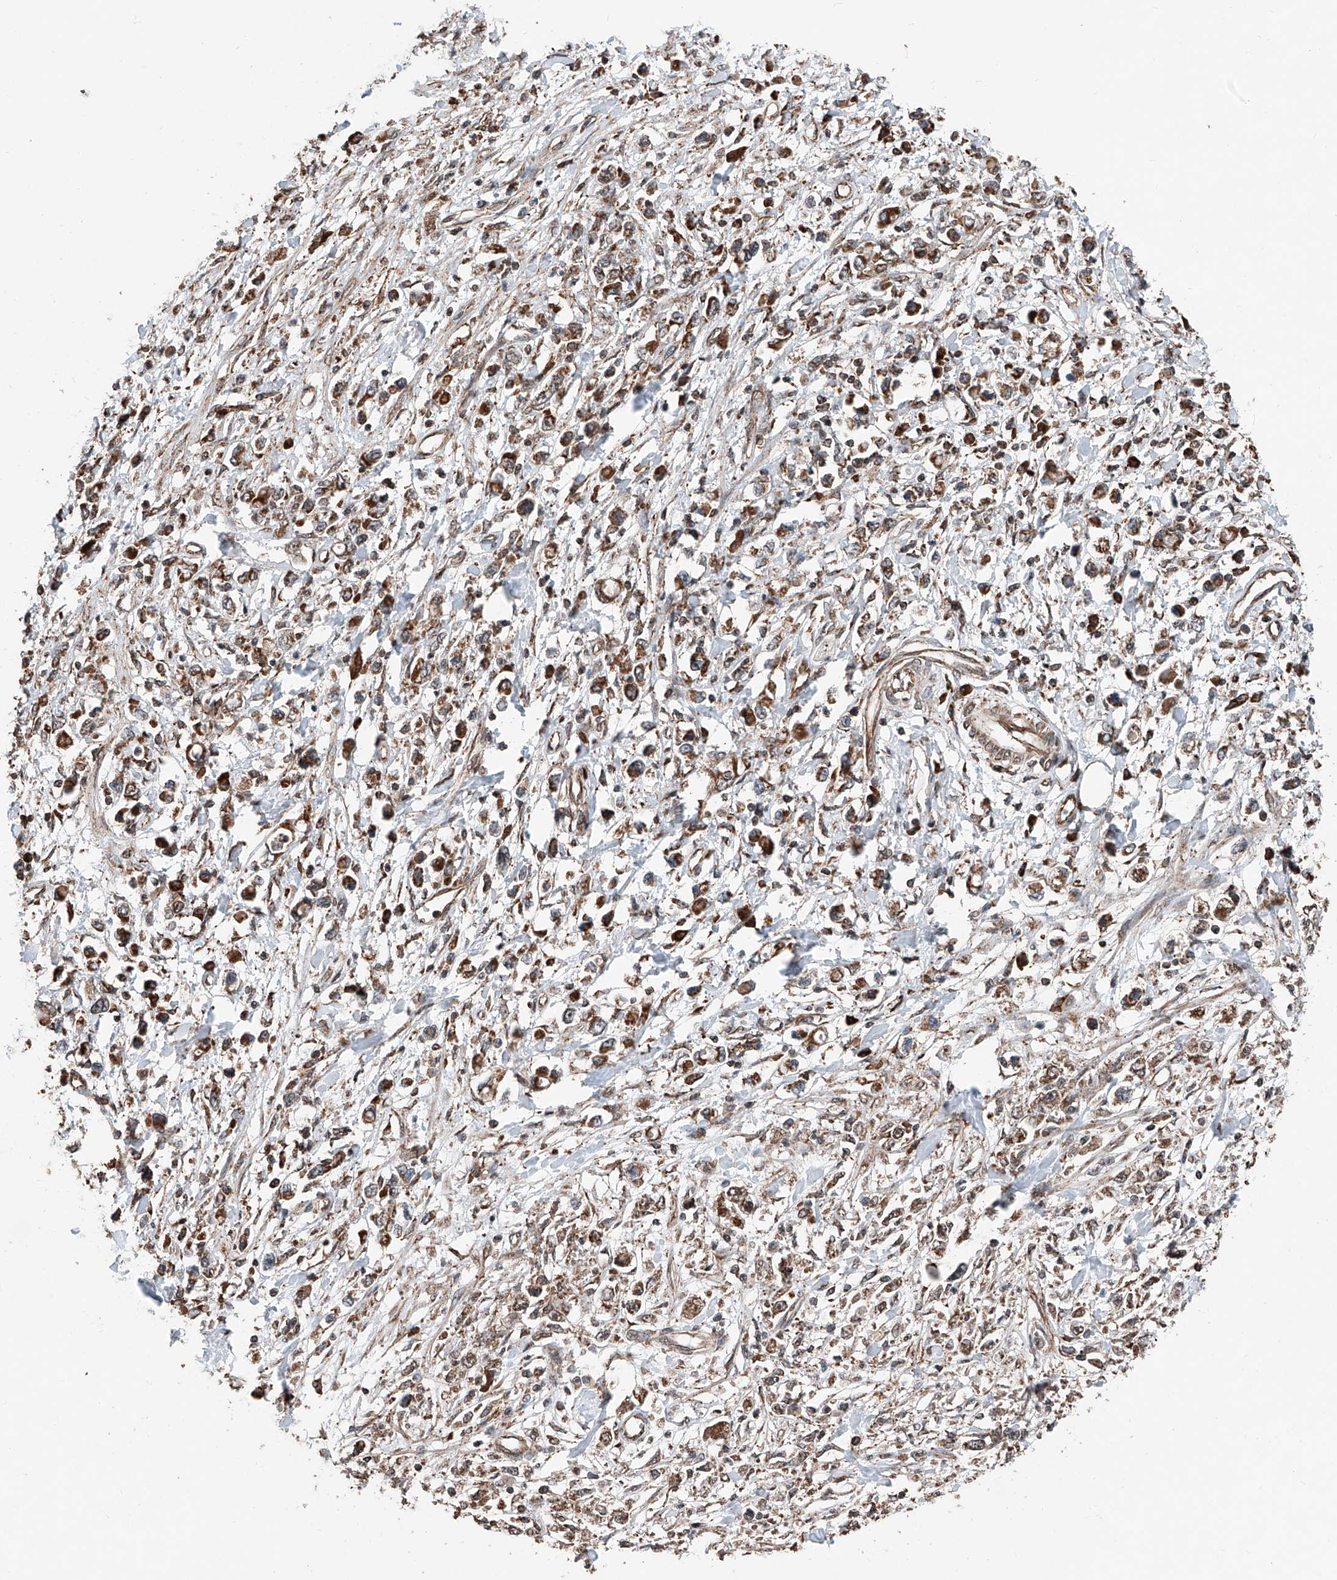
{"staining": {"intensity": "moderate", "quantity": ">75%", "location": "cytoplasmic/membranous"}, "tissue": "stomach cancer", "cell_type": "Tumor cells", "image_type": "cancer", "snomed": [{"axis": "morphology", "description": "Adenocarcinoma, NOS"}, {"axis": "topography", "description": "Stomach"}], "caption": "Brown immunohistochemical staining in human stomach cancer (adenocarcinoma) exhibits moderate cytoplasmic/membranous expression in about >75% of tumor cells.", "gene": "ZNF445", "patient": {"sex": "female", "age": 59}}